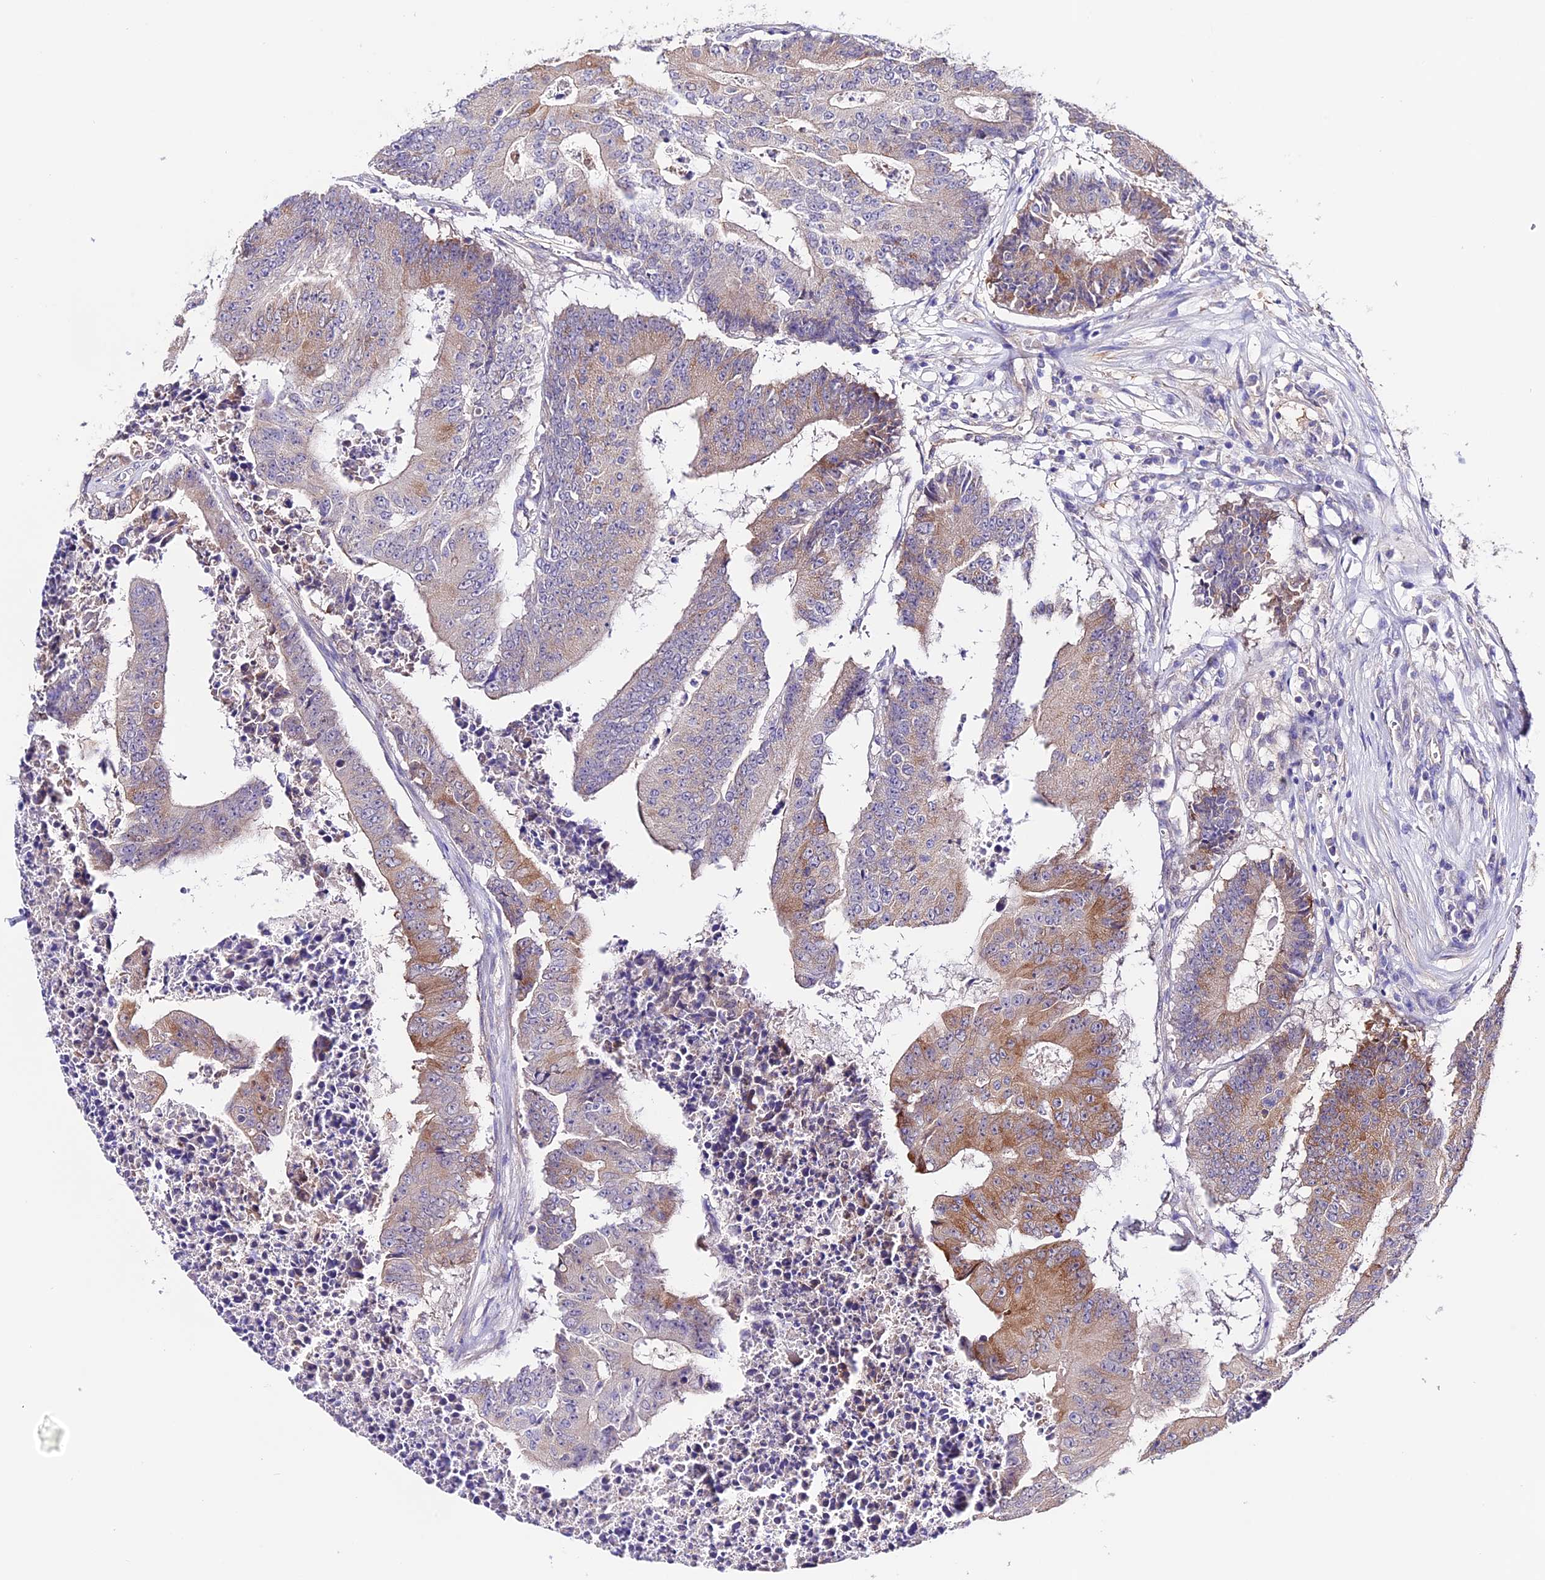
{"staining": {"intensity": "moderate", "quantity": "<25%", "location": "cytoplasmic/membranous"}, "tissue": "colorectal cancer", "cell_type": "Tumor cells", "image_type": "cancer", "snomed": [{"axis": "morphology", "description": "Adenocarcinoma, NOS"}, {"axis": "topography", "description": "Colon"}], "caption": "Moderate cytoplasmic/membranous expression is present in approximately <25% of tumor cells in adenocarcinoma (colorectal).", "gene": "CES3", "patient": {"sex": "male", "age": 87}}